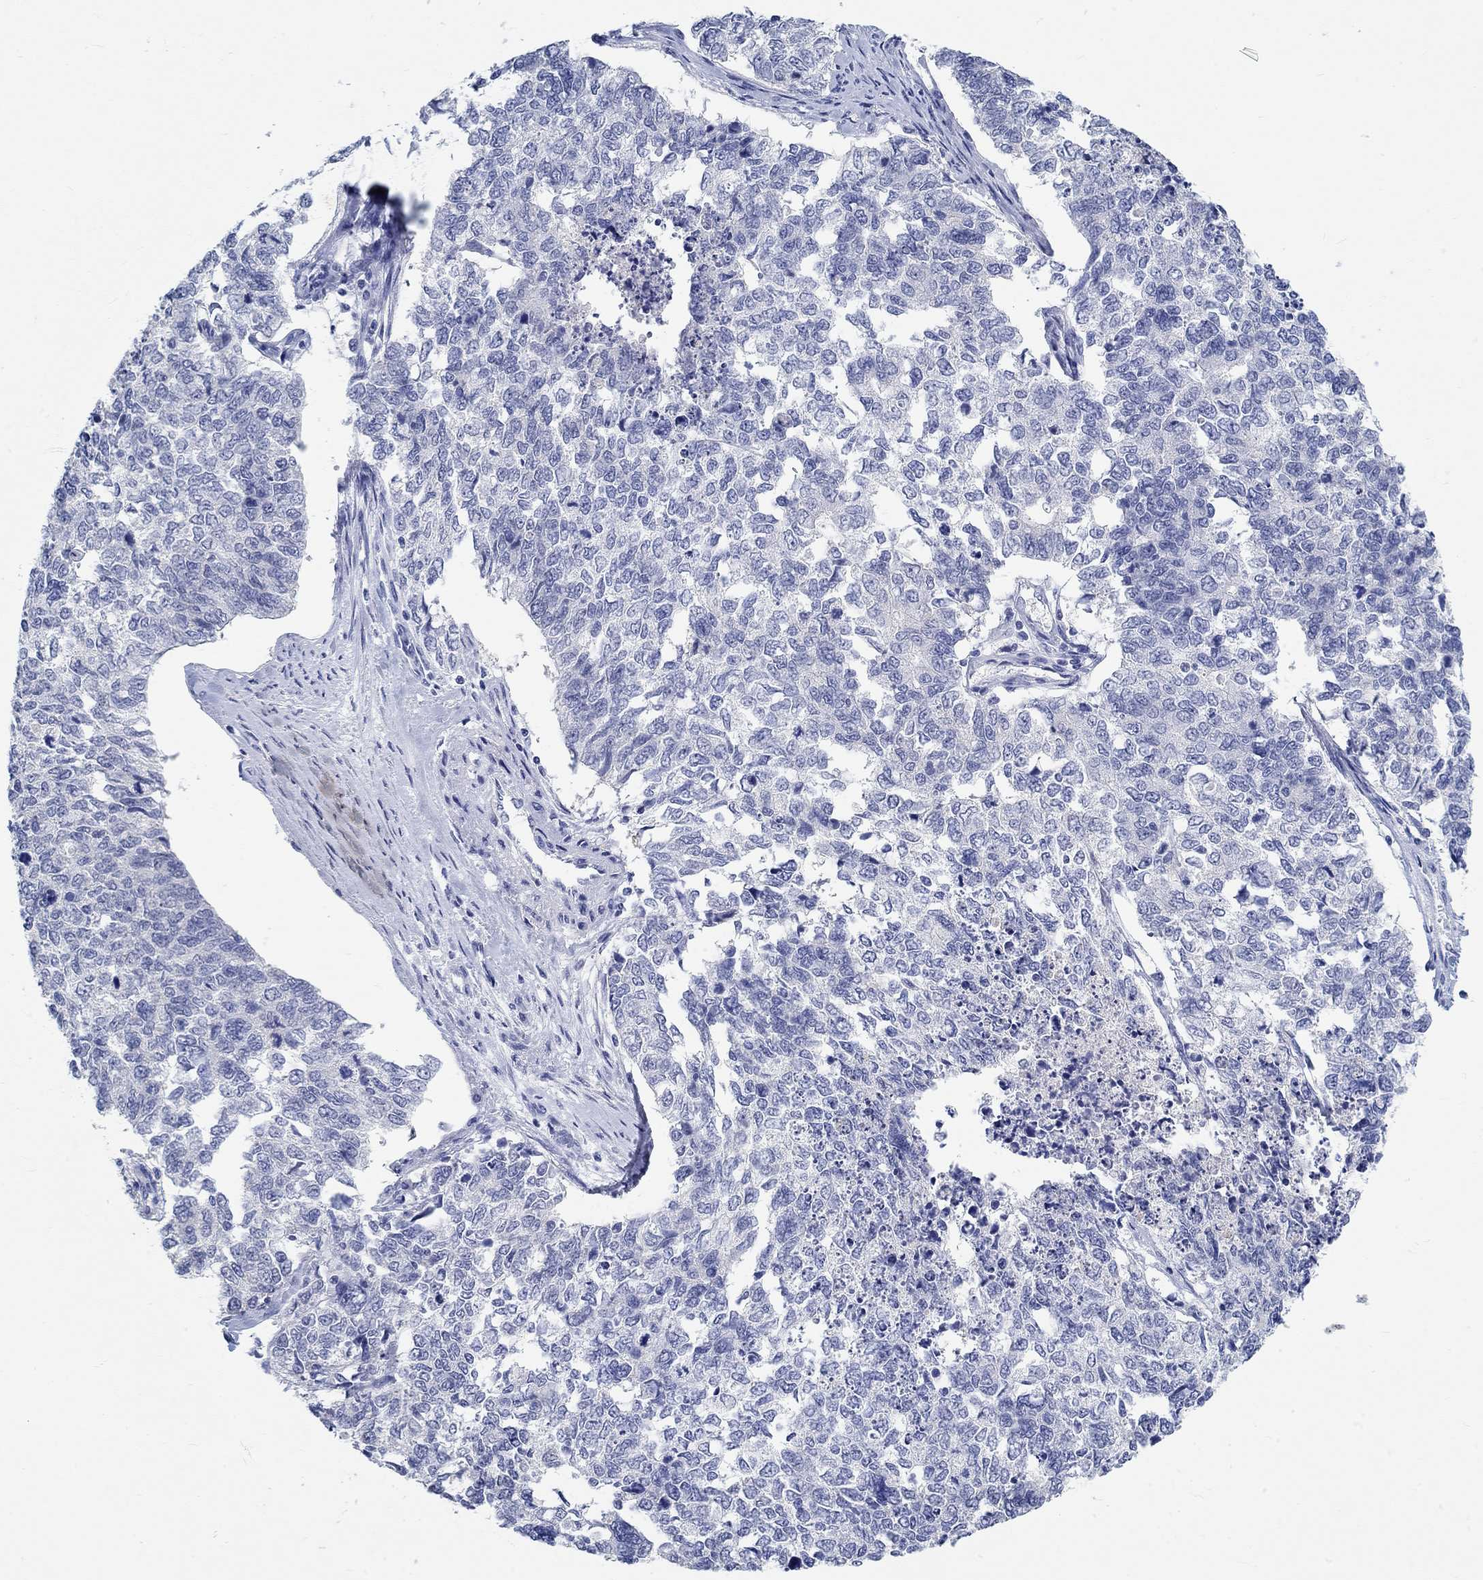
{"staining": {"intensity": "negative", "quantity": "none", "location": "none"}, "tissue": "cervical cancer", "cell_type": "Tumor cells", "image_type": "cancer", "snomed": [{"axis": "morphology", "description": "Squamous cell carcinoma, NOS"}, {"axis": "topography", "description": "Cervix"}], "caption": "DAB immunohistochemical staining of human cervical cancer reveals no significant positivity in tumor cells. (DAB IHC, high magnification).", "gene": "GRIA3", "patient": {"sex": "female", "age": 63}}